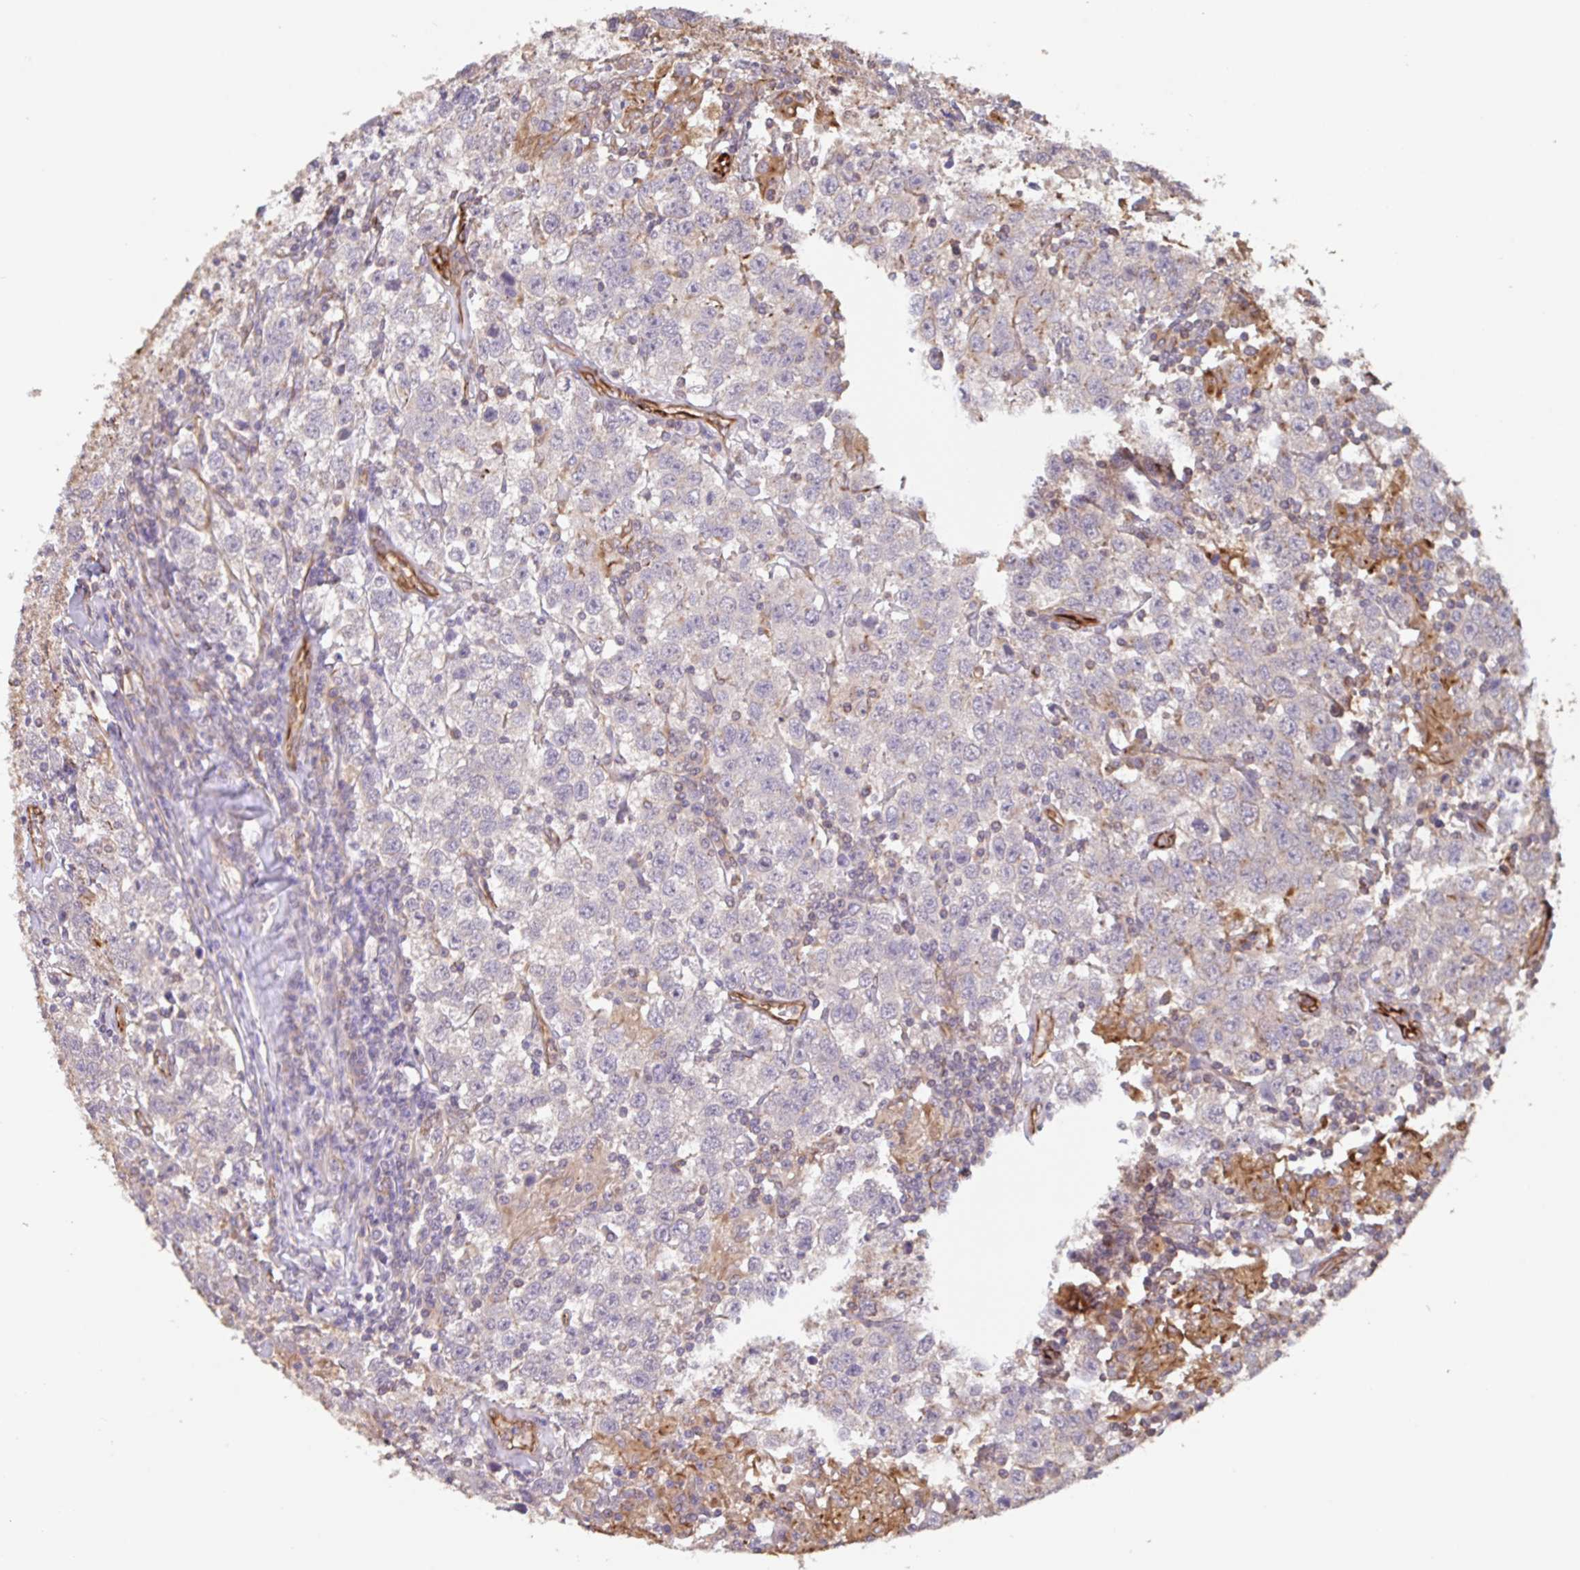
{"staining": {"intensity": "negative", "quantity": "none", "location": "none"}, "tissue": "testis cancer", "cell_type": "Tumor cells", "image_type": "cancer", "snomed": [{"axis": "morphology", "description": "Seminoma, NOS"}, {"axis": "topography", "description": "Testis"}], "caption": "Tumor cells are negative for protein expression in human testis cancer.", "gene": "ZNF790", "patient": {"sex": "male", "age": 41}}